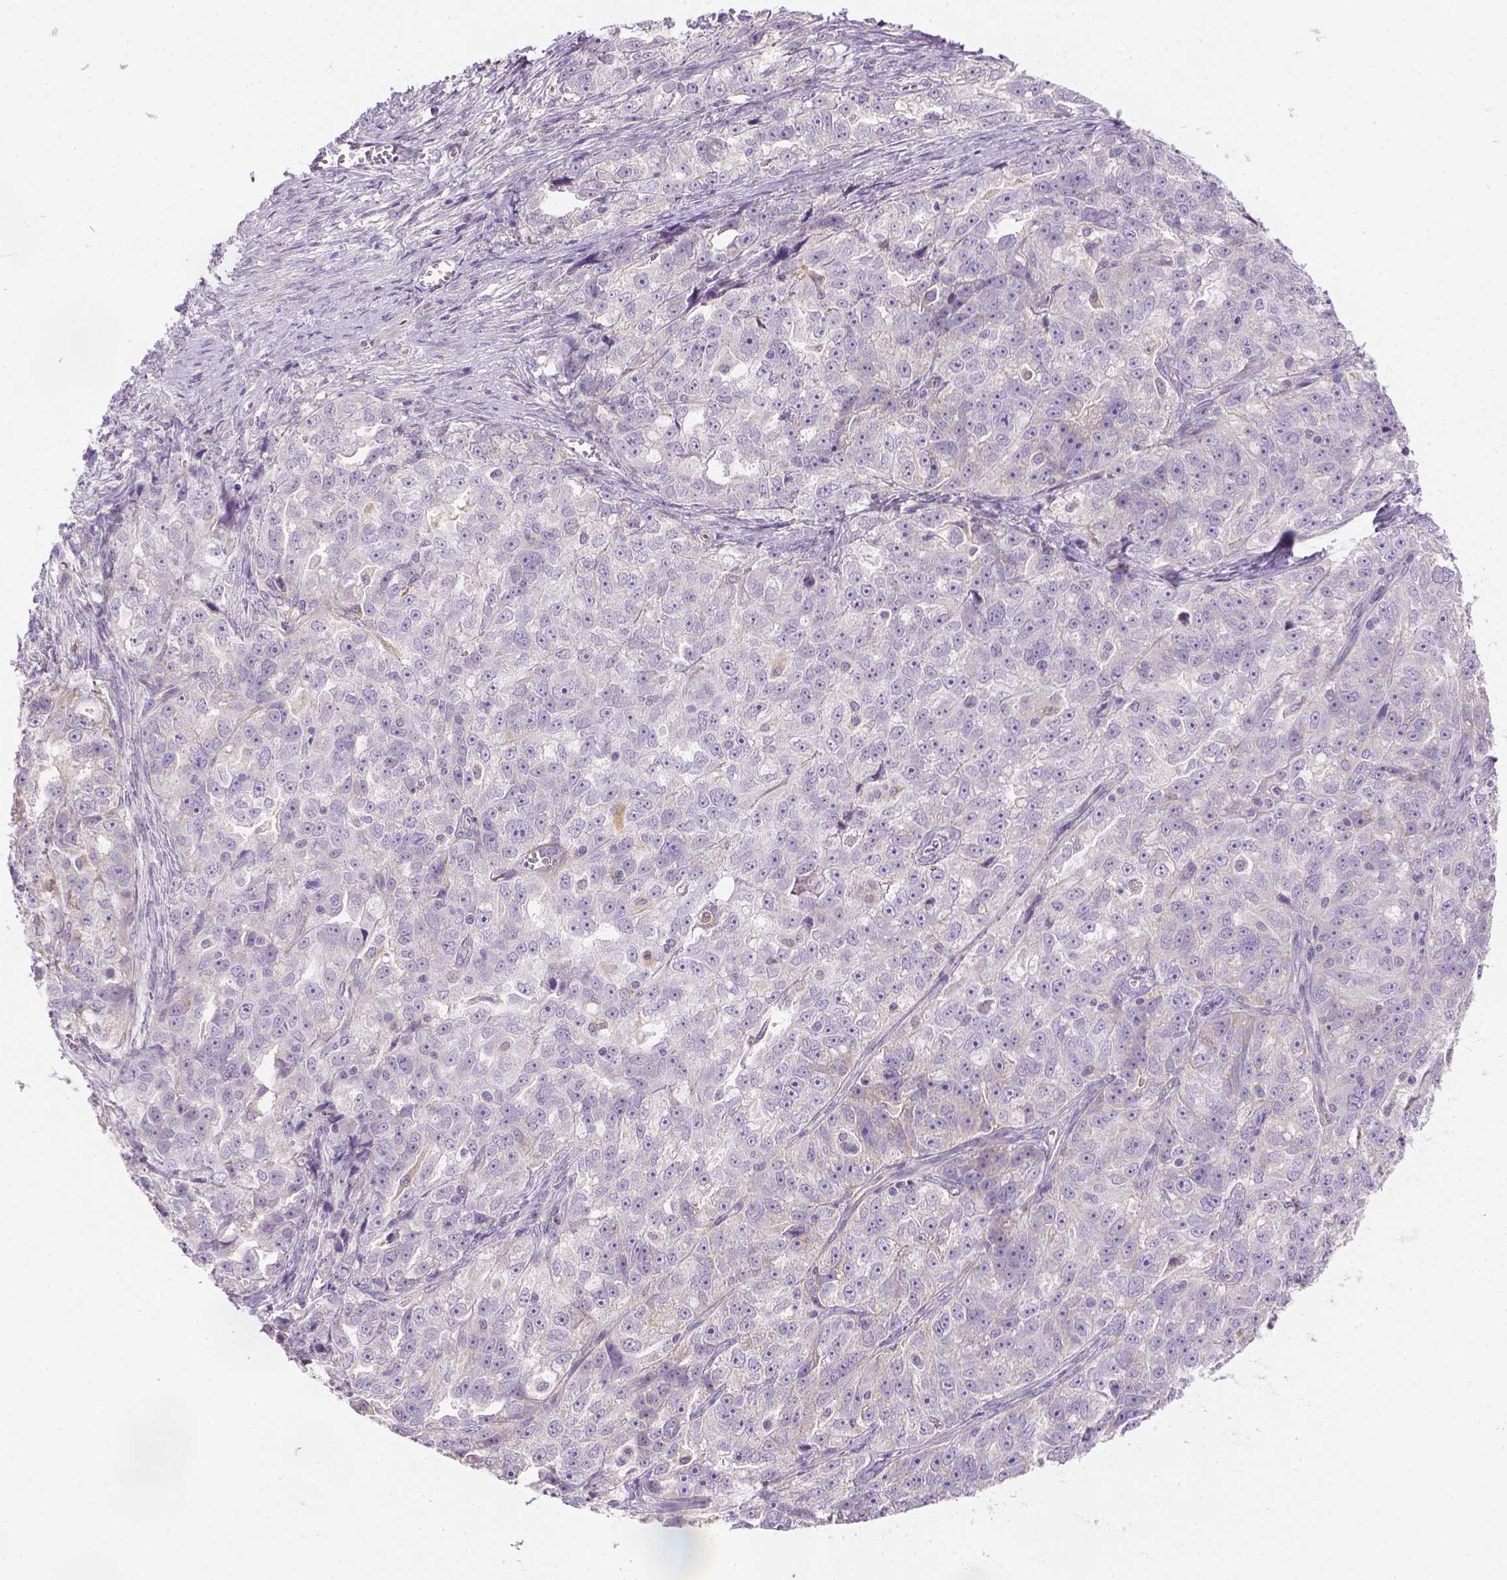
{"staining": {"intensity": "negative", "quantity": "none", "location": "none"}, "tissue": "ovarian cancer", "cell_type": "Tumor cells", "image_type": "cancer", "snomed": [{"axis": "morphology", "description": "Cystadenocarcinoma, serous, NOS"}, {"axis": "topography", "description": "Ovary"}], "caption": "Serous cystadenocarcinoma (ovarian) was stained to show a protein in brown. There is no significant expression in tumor cells.", "gene": "CACNB1", "patient": {"sex": "female", "age": 51}}